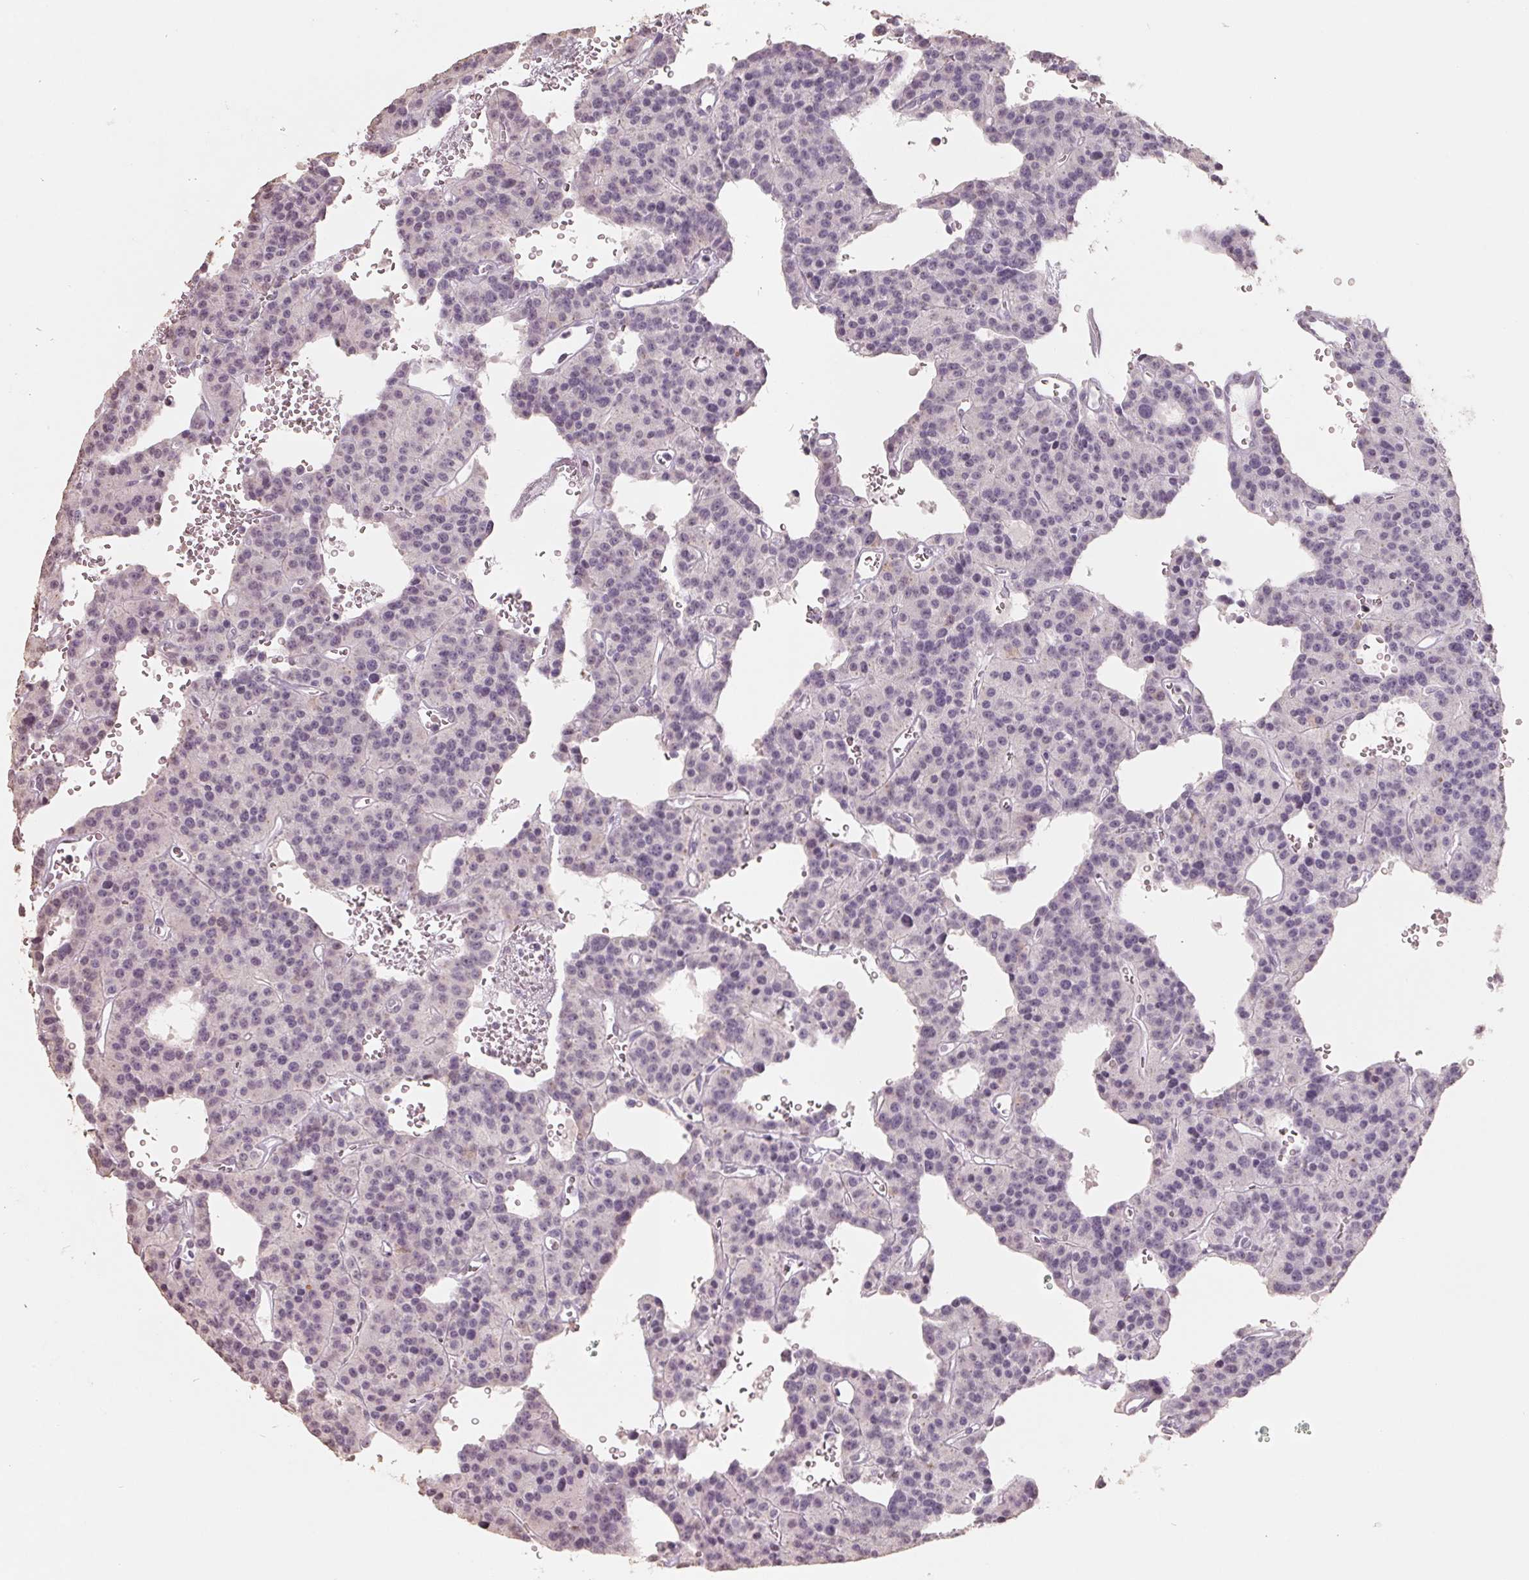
{"staining": {"intensity": "negative", "quantity": "none", "location": "none"}, "tissue": "carcinoid", "cell_type": "Tumor cells", "image_type": "cancer", "snomed": [{"axis": "morphology", "description": "Carcinoid, malignant, NOS"}, {"axis": "topography", "description": "Lung"}], "caption": "There is no significant positivity in tumor cells of malignant carcinoid.", "gene": "FTCD", "patient": {"sex": "female", "age": 71}}